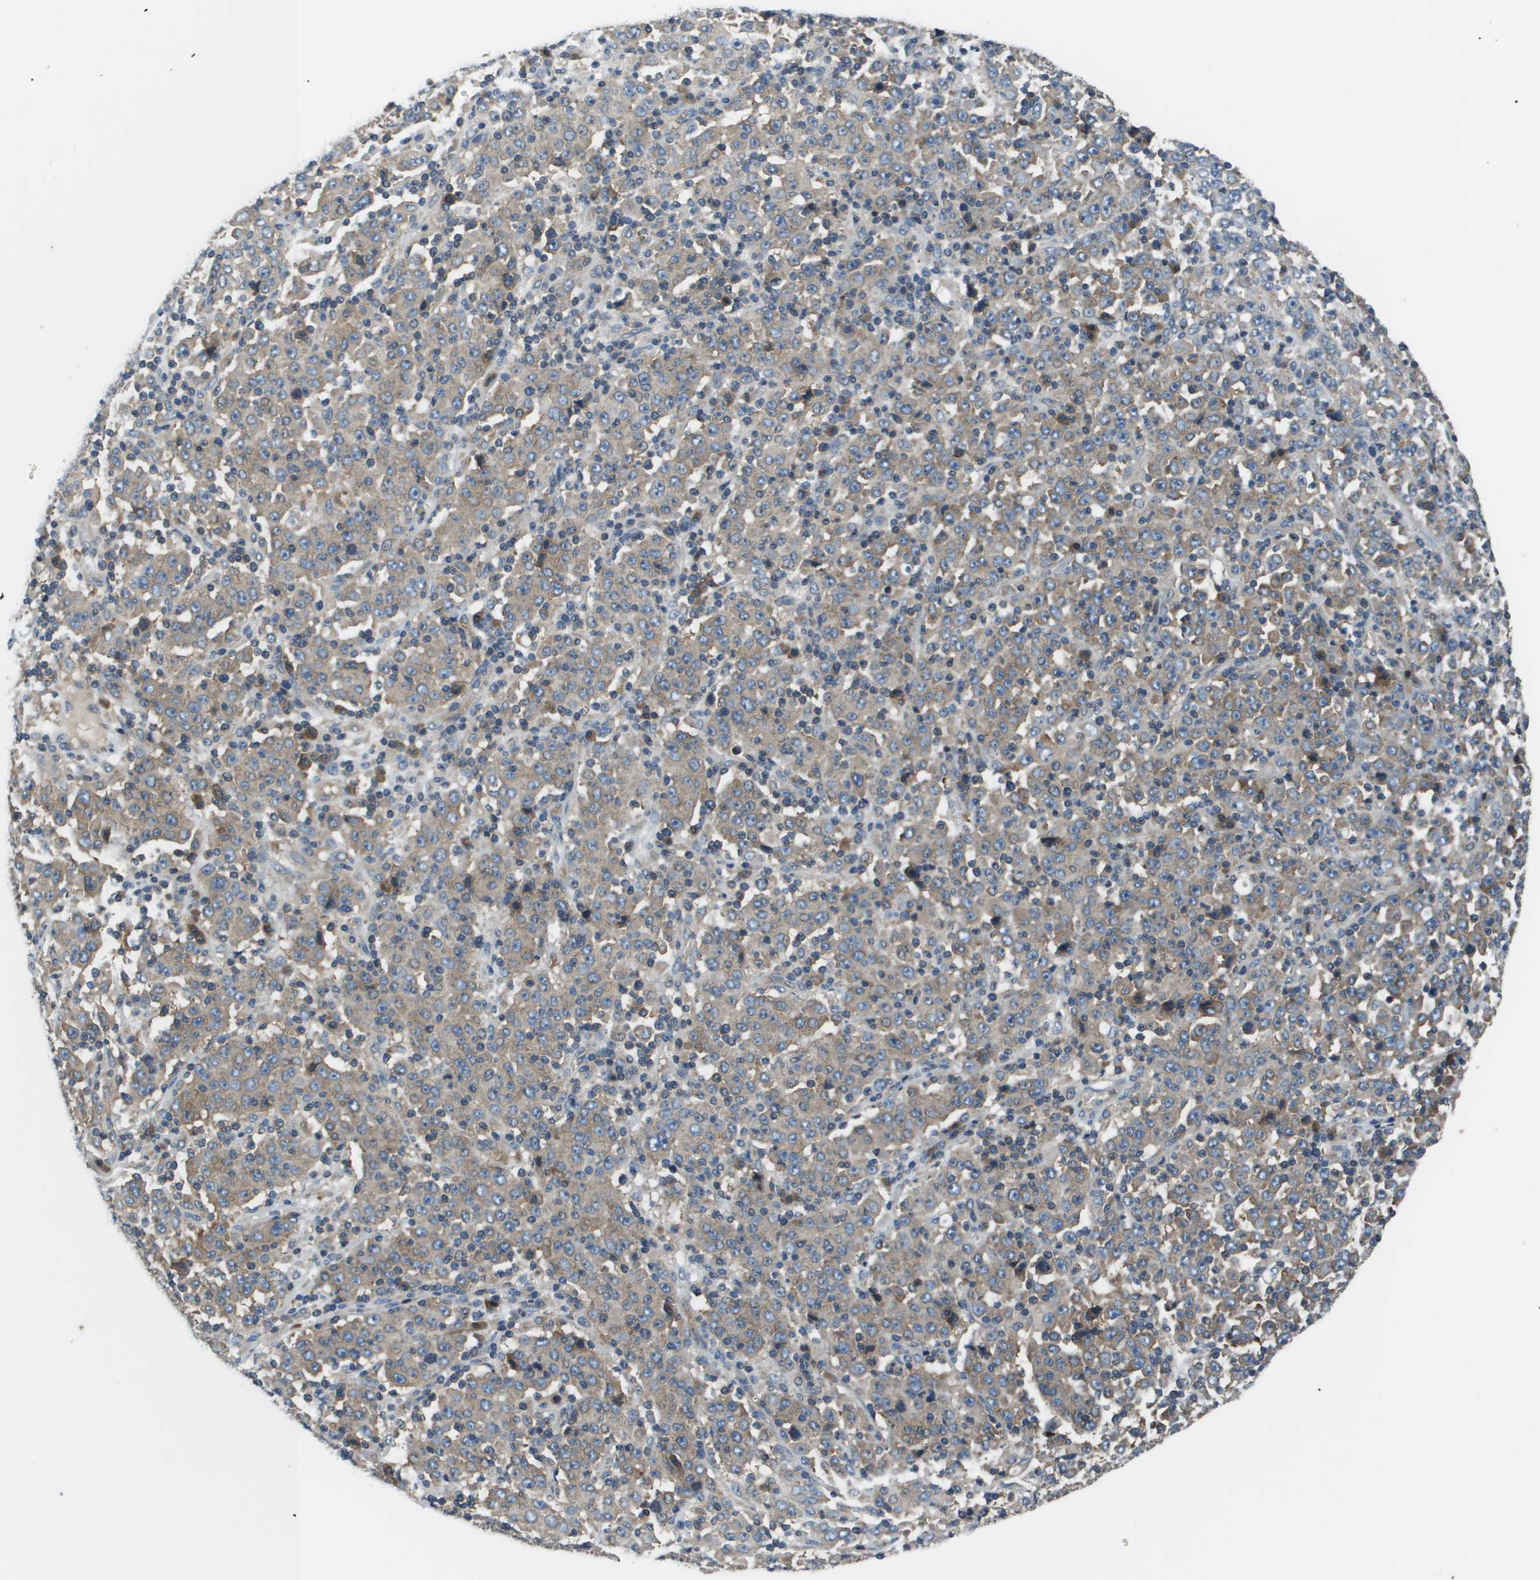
{"staining": {"intensity": "weak", "quantity": ">75%", "location": "cytoplasmic/membranous"}, "tissue": "stomach cancer", "cell_type": "Tumor cells", "image_type": "cancer", "snomed": [{"axis": "morphology", "description": "Normal tissue, NOS"}, {"axis": "morphology", "description": "Adenocarcinoma, NOS"}, {"axis": "topography", "description": "Stomach, upper"}, {"axis": "topography", "description": "Stomach"}], "caption": "The photomicrograph reveals immunohistochemical staining of stomach cancer (adenocarcinoma). There is weak cytoplasmic/membranous staining is seen in about >75% of tumor cells.", "gene": "EIF3B", "patient": {"sex": "male", "age": 59}}